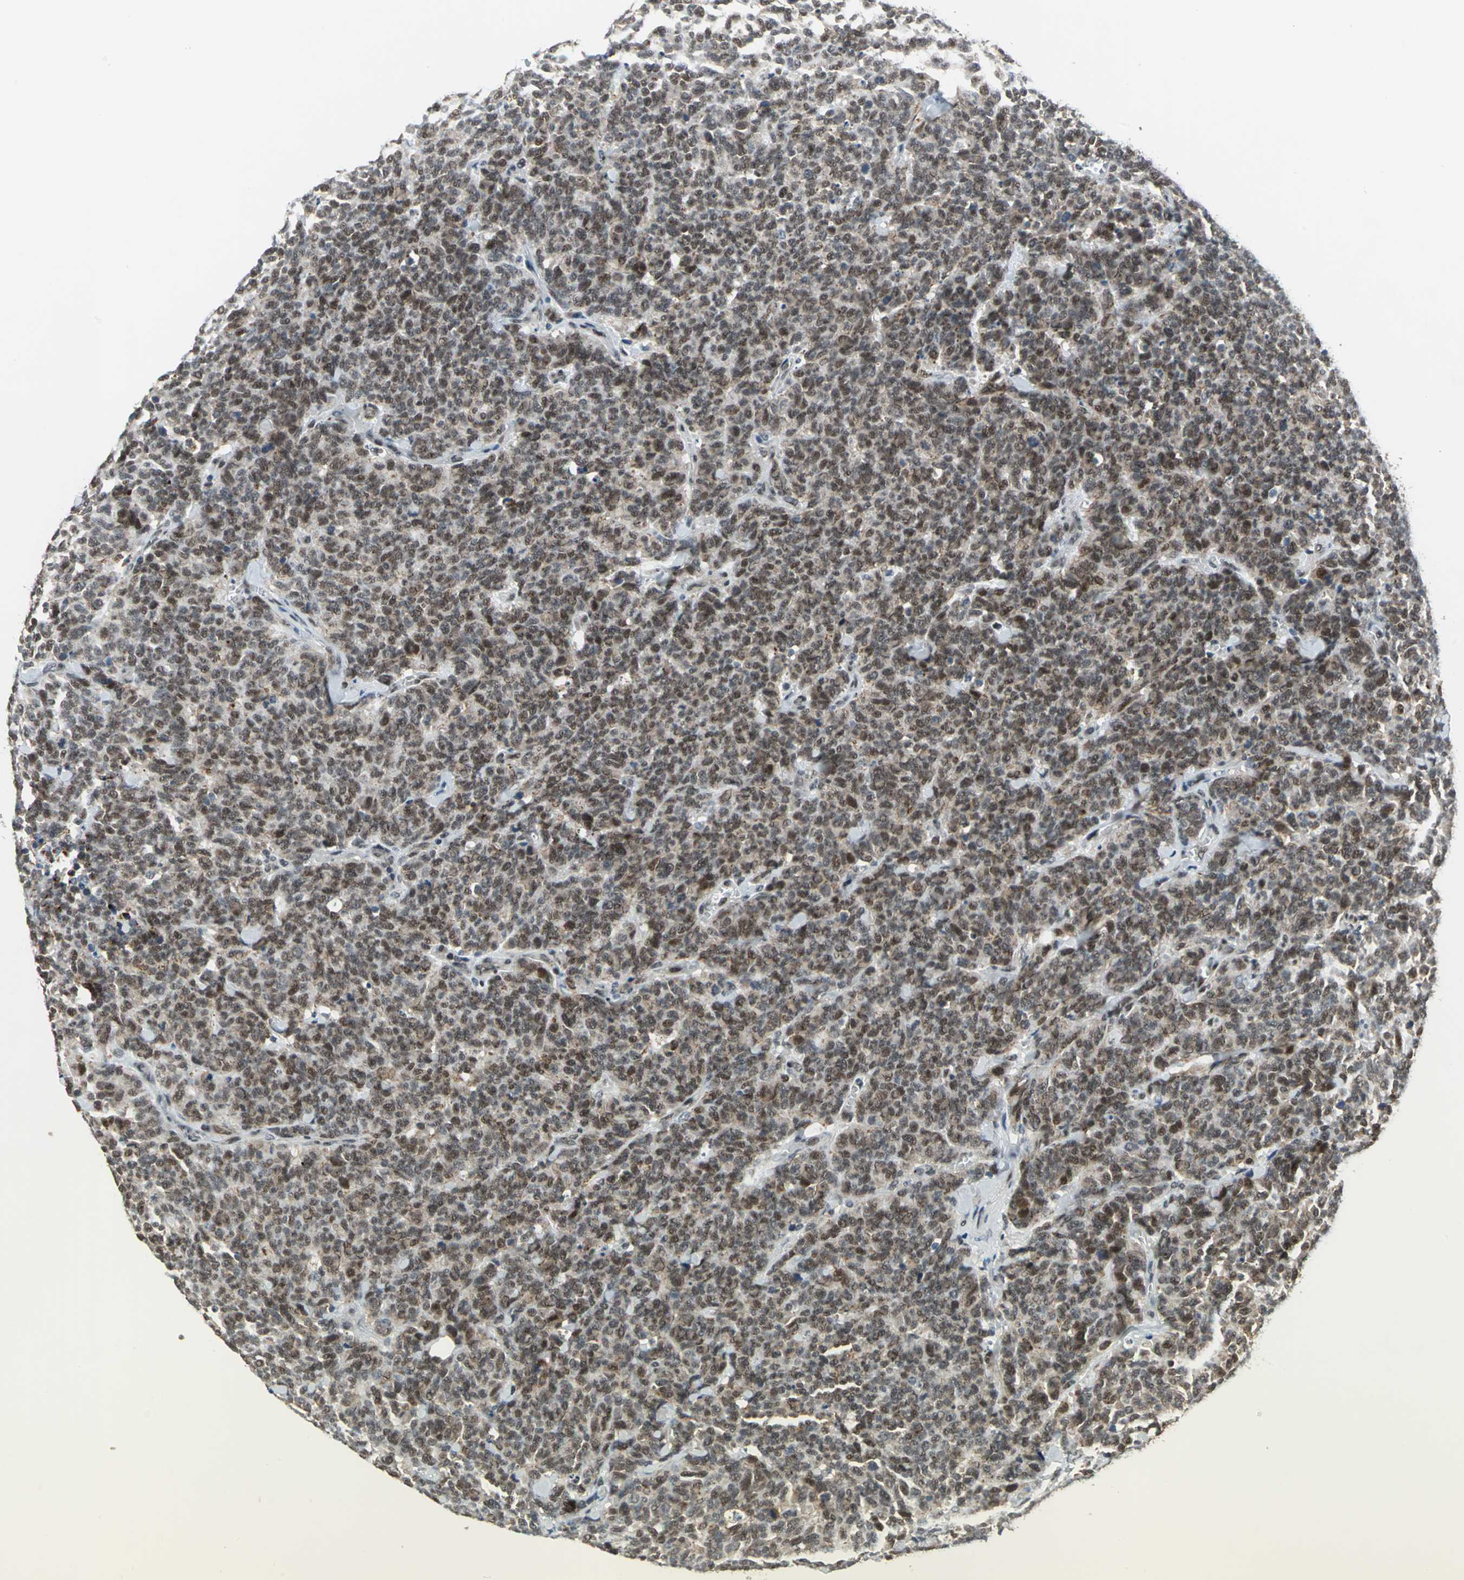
{"staining": {"intensity": "moderate", "quantity": ">75%", "location": "cytoplasmic/membranous,nuclear"}, "tissue": "lung cancer", "cell_type": "Tumor cells", "image_type": "cancer", "snomed": [{"axis": "morphology", "description": "Neoplasm, malignant, NOS"}, {"axis": "topography", "description": "Lung"}], "caption": "Immunohistochemistry (IHC) of lung cancer demonstrates medium levels of moderate cytoplasmic/membranous and nuclear staining in approximately >75% of tumor cells.", "gene": "ELF2", "patient": {"sex": "female", "age": 58}}